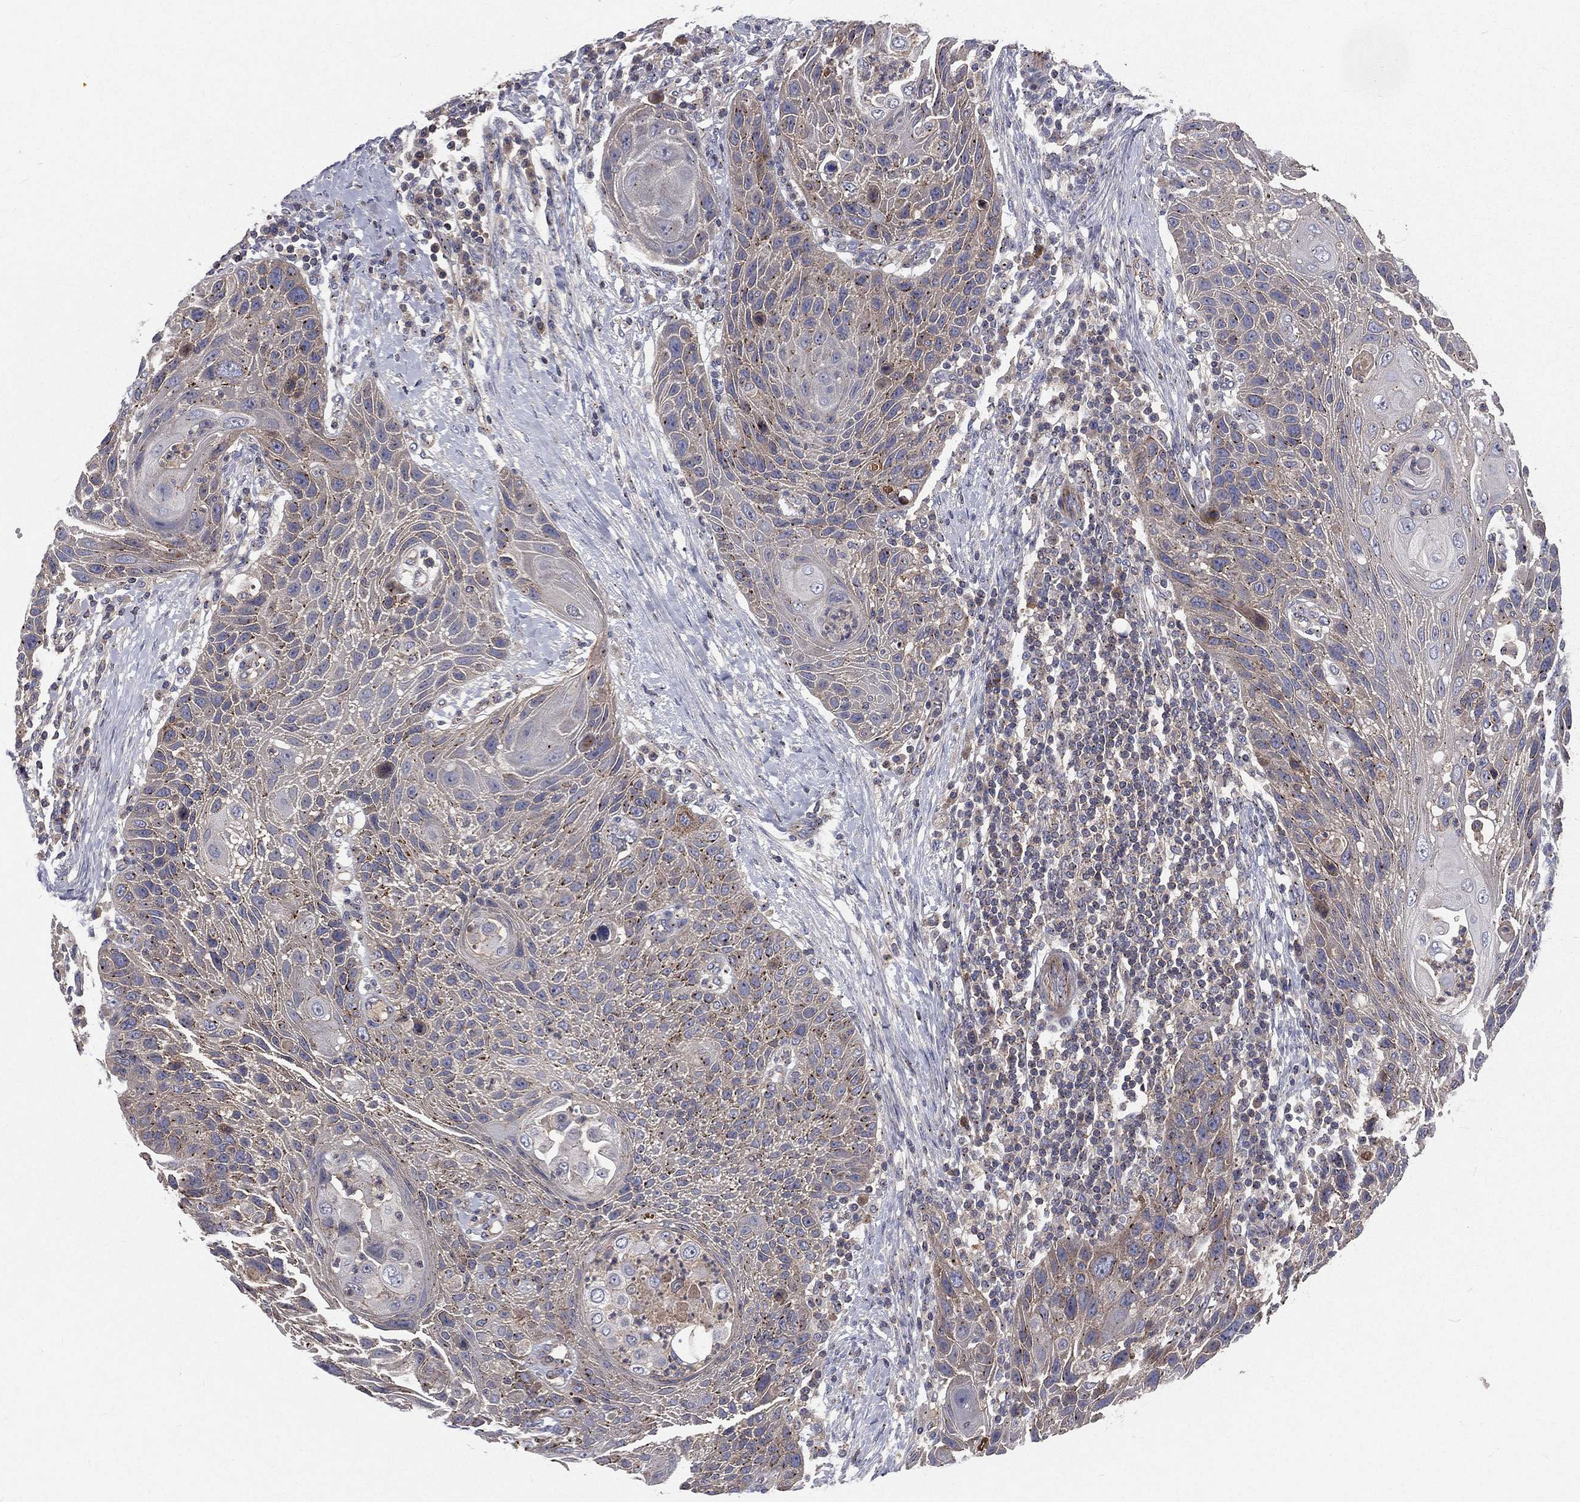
{"staining": {"intensity": "moderate", "quantity": "<25%", "location": "cytoplasmic/membranous"}, "tissue": "head and neck cancer", "cell_type": "Tumor cells", "image_type": "cancer", "snomed": [{"axis": "morphology", "description": "Squamous cell carcinoma, NOS"}, {"axis": "topography", "description": "Head-Neck"}], "caption": "This is a histology image of immunohistochemistry staining of head and neck squamous cell carcinoma, which shows moderate expression in the cytoplasmic/membranous of tumor cells.", "gene": "CROCC", "patient": {"sex": "male", "age": 69}}